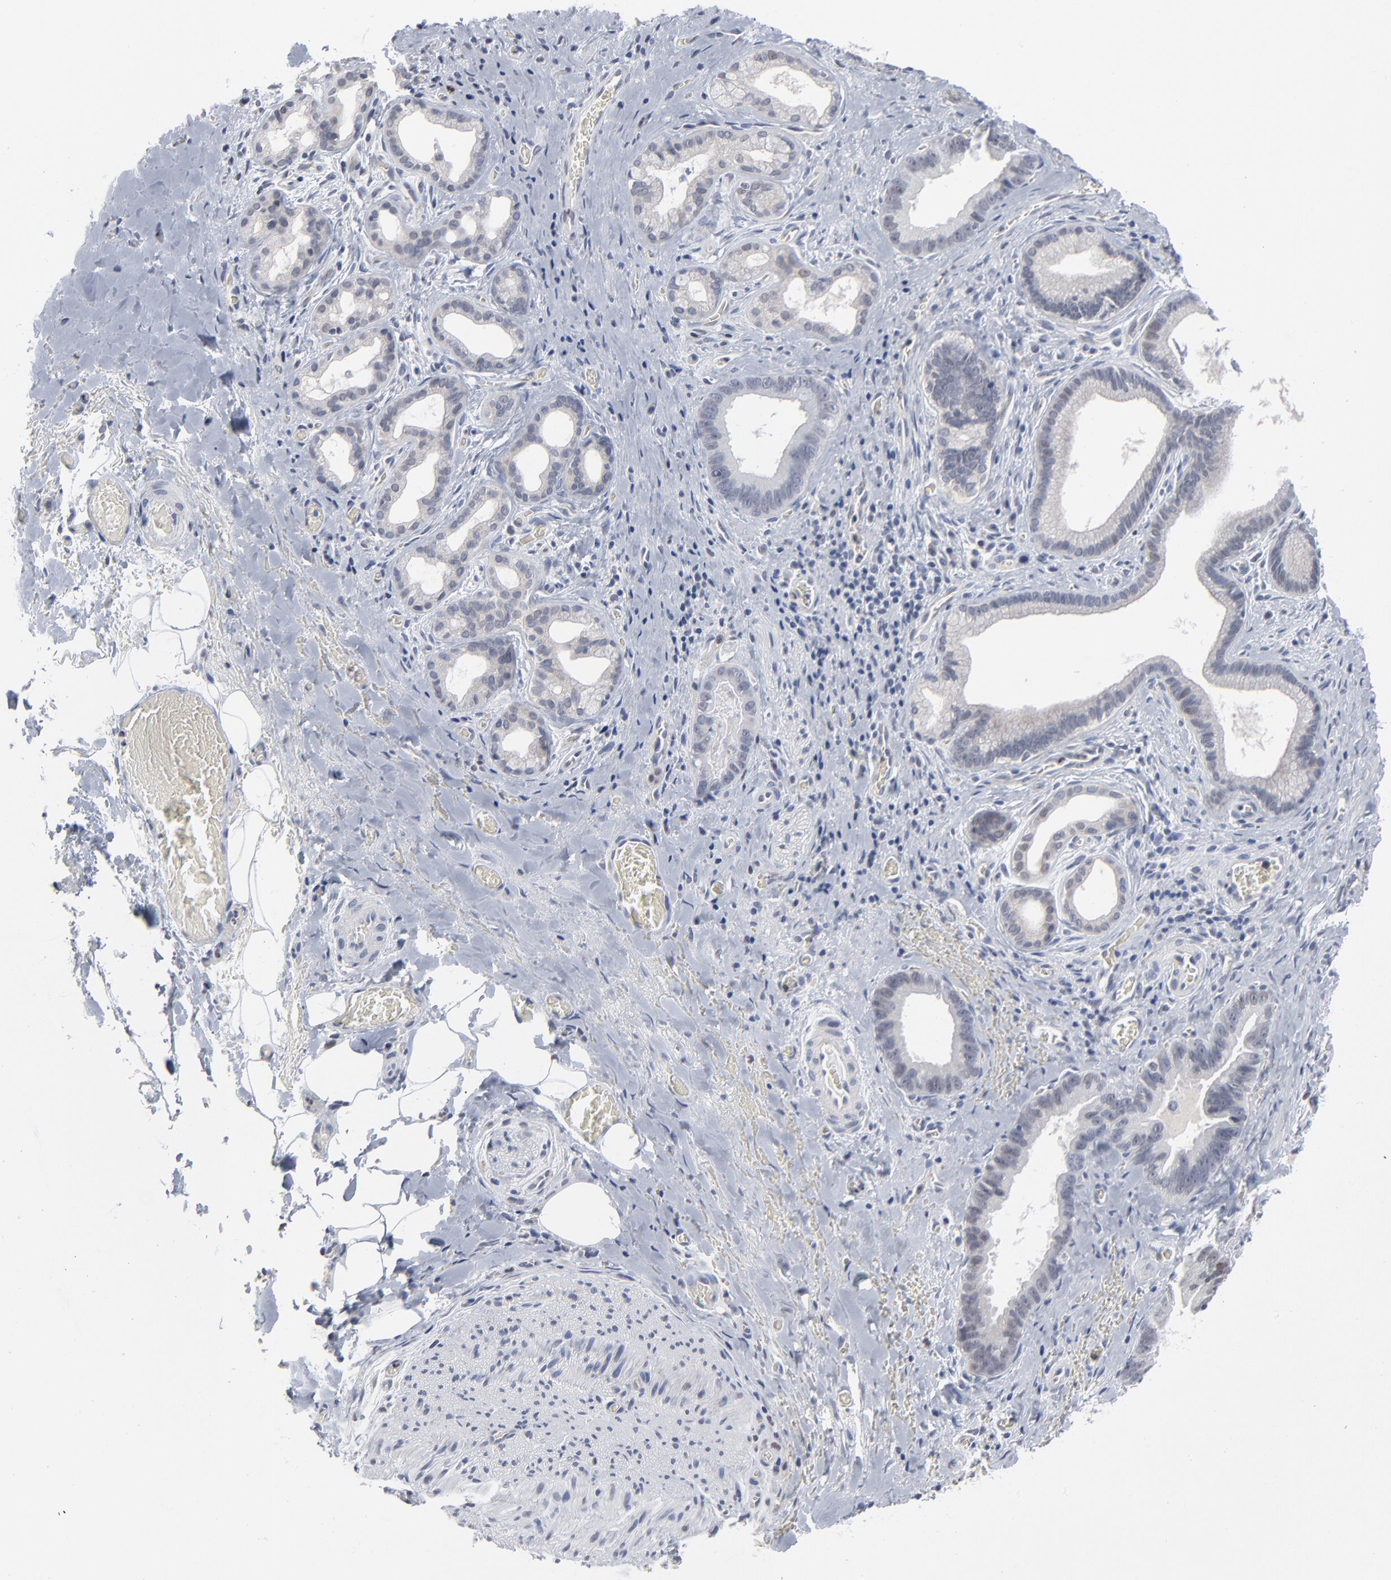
{"staining": {"intensity": "negative", "quantity": "none", "location": "none"}, "tissue": "liver cancer", "cell_type": "Tumor cells", "image_type": "cancer", "snomed": [{"axis": "morphology", "description": "Cholangiocarcinoma"}, {"axis": "topography", "description": "Liver"}], "caption": "Protein analysis of liver cholangiocarcinoma exhibits no significant positivity in tumor cells.", "gene": "FOXN2", "patient": {"sex": "female", "age": 55}}